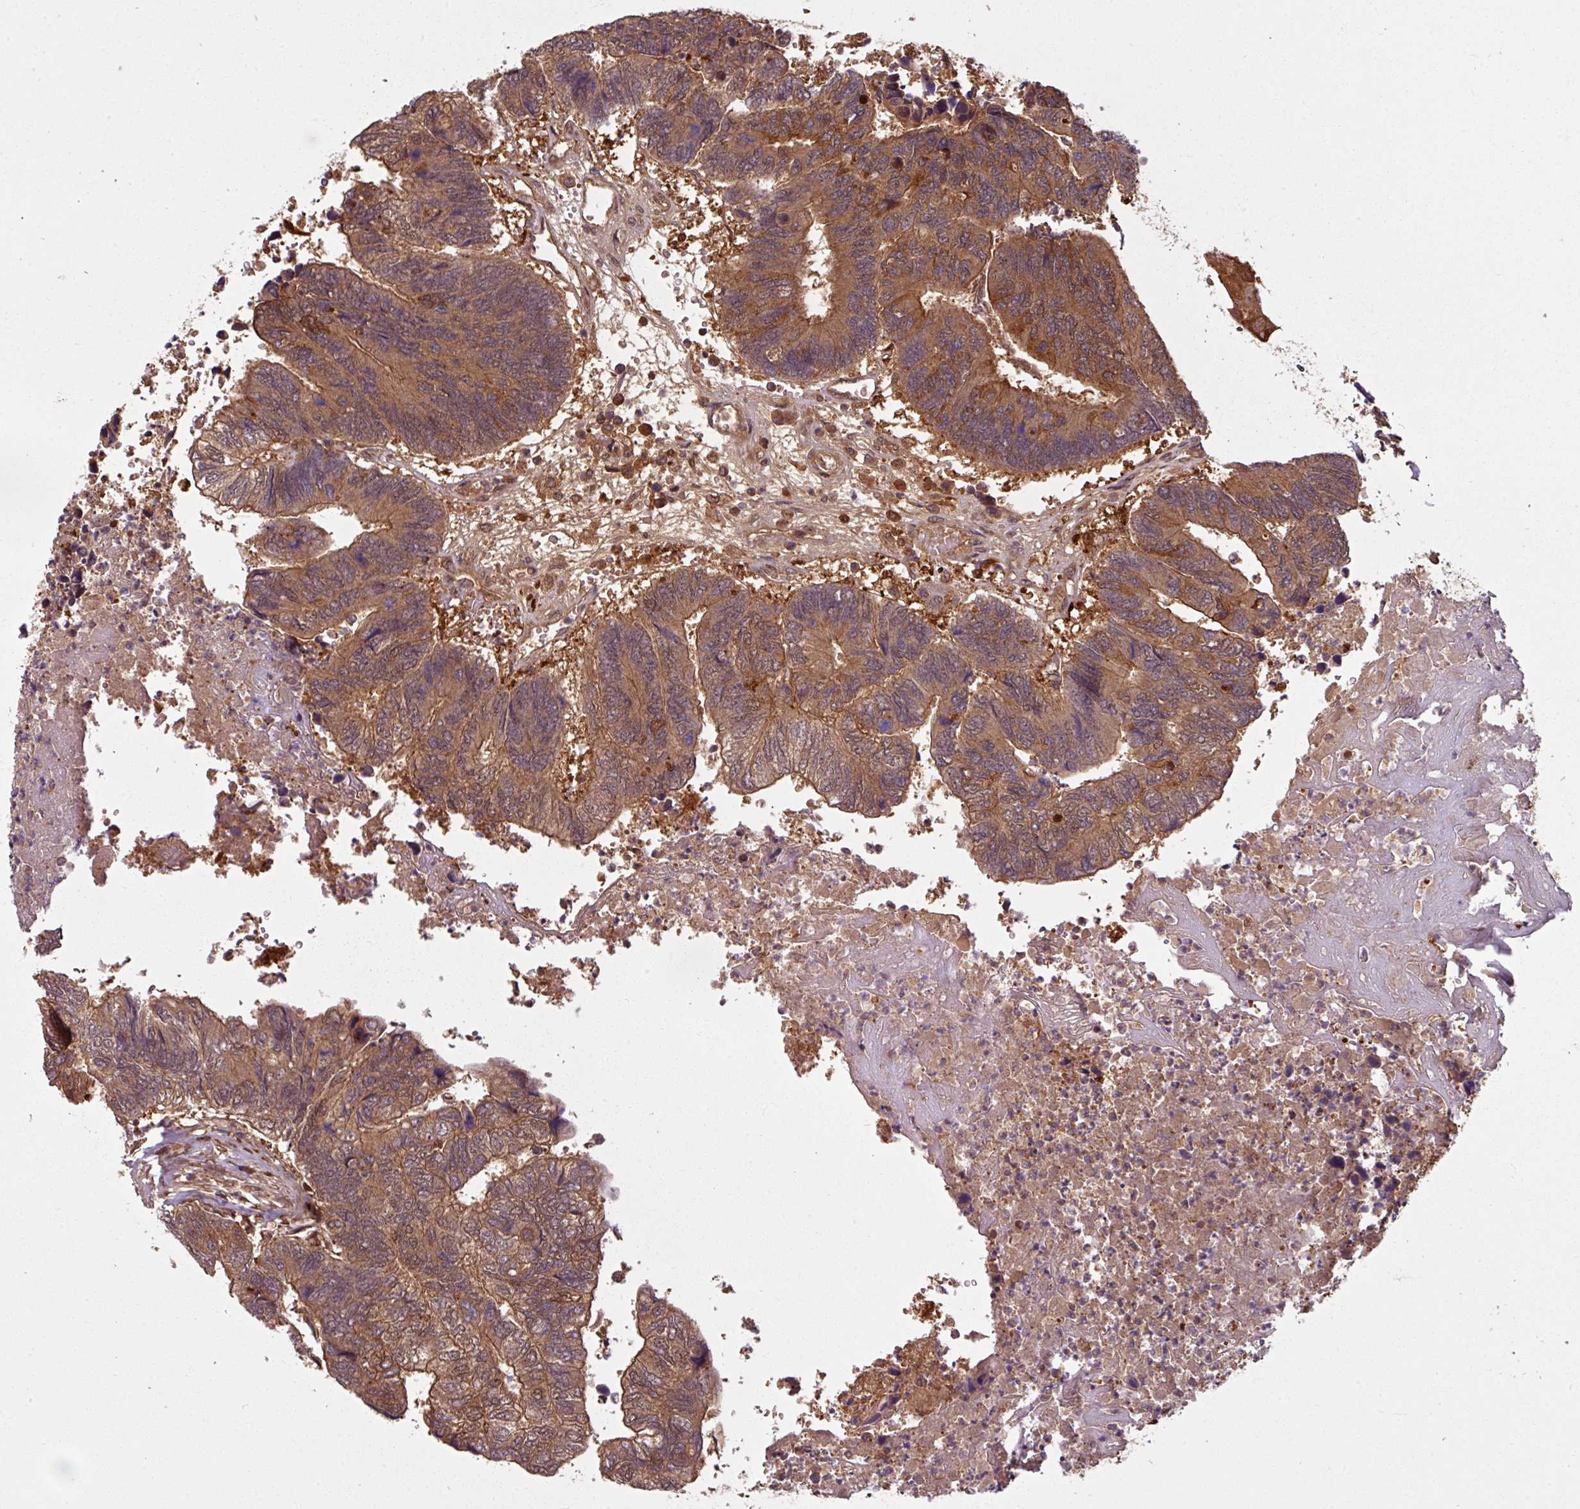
{"staining": {"intensity": "moderate", "quantity": ">75%", "location": "cytoplasmic/membranous"}, "tissue": "colorectal cancer", "cell_type": "Tumor cells", "image_type": "cancer", "snomed": [{"axis": "morphology", "description": "Adenocarcinoma, NOS"}, {"axis": "topography", "description": "Colon"}], "caption": "Immunohistochemistry (IHC) photomicrograph of colorectal adenocarcinoma stained for a protein (brown), which shows medium levels of moderate cytoplasmic/membranous staining in about >75% of tumor cells.", "gene": "KCTD11", "patient": {"sex": "female", "age": 67}}